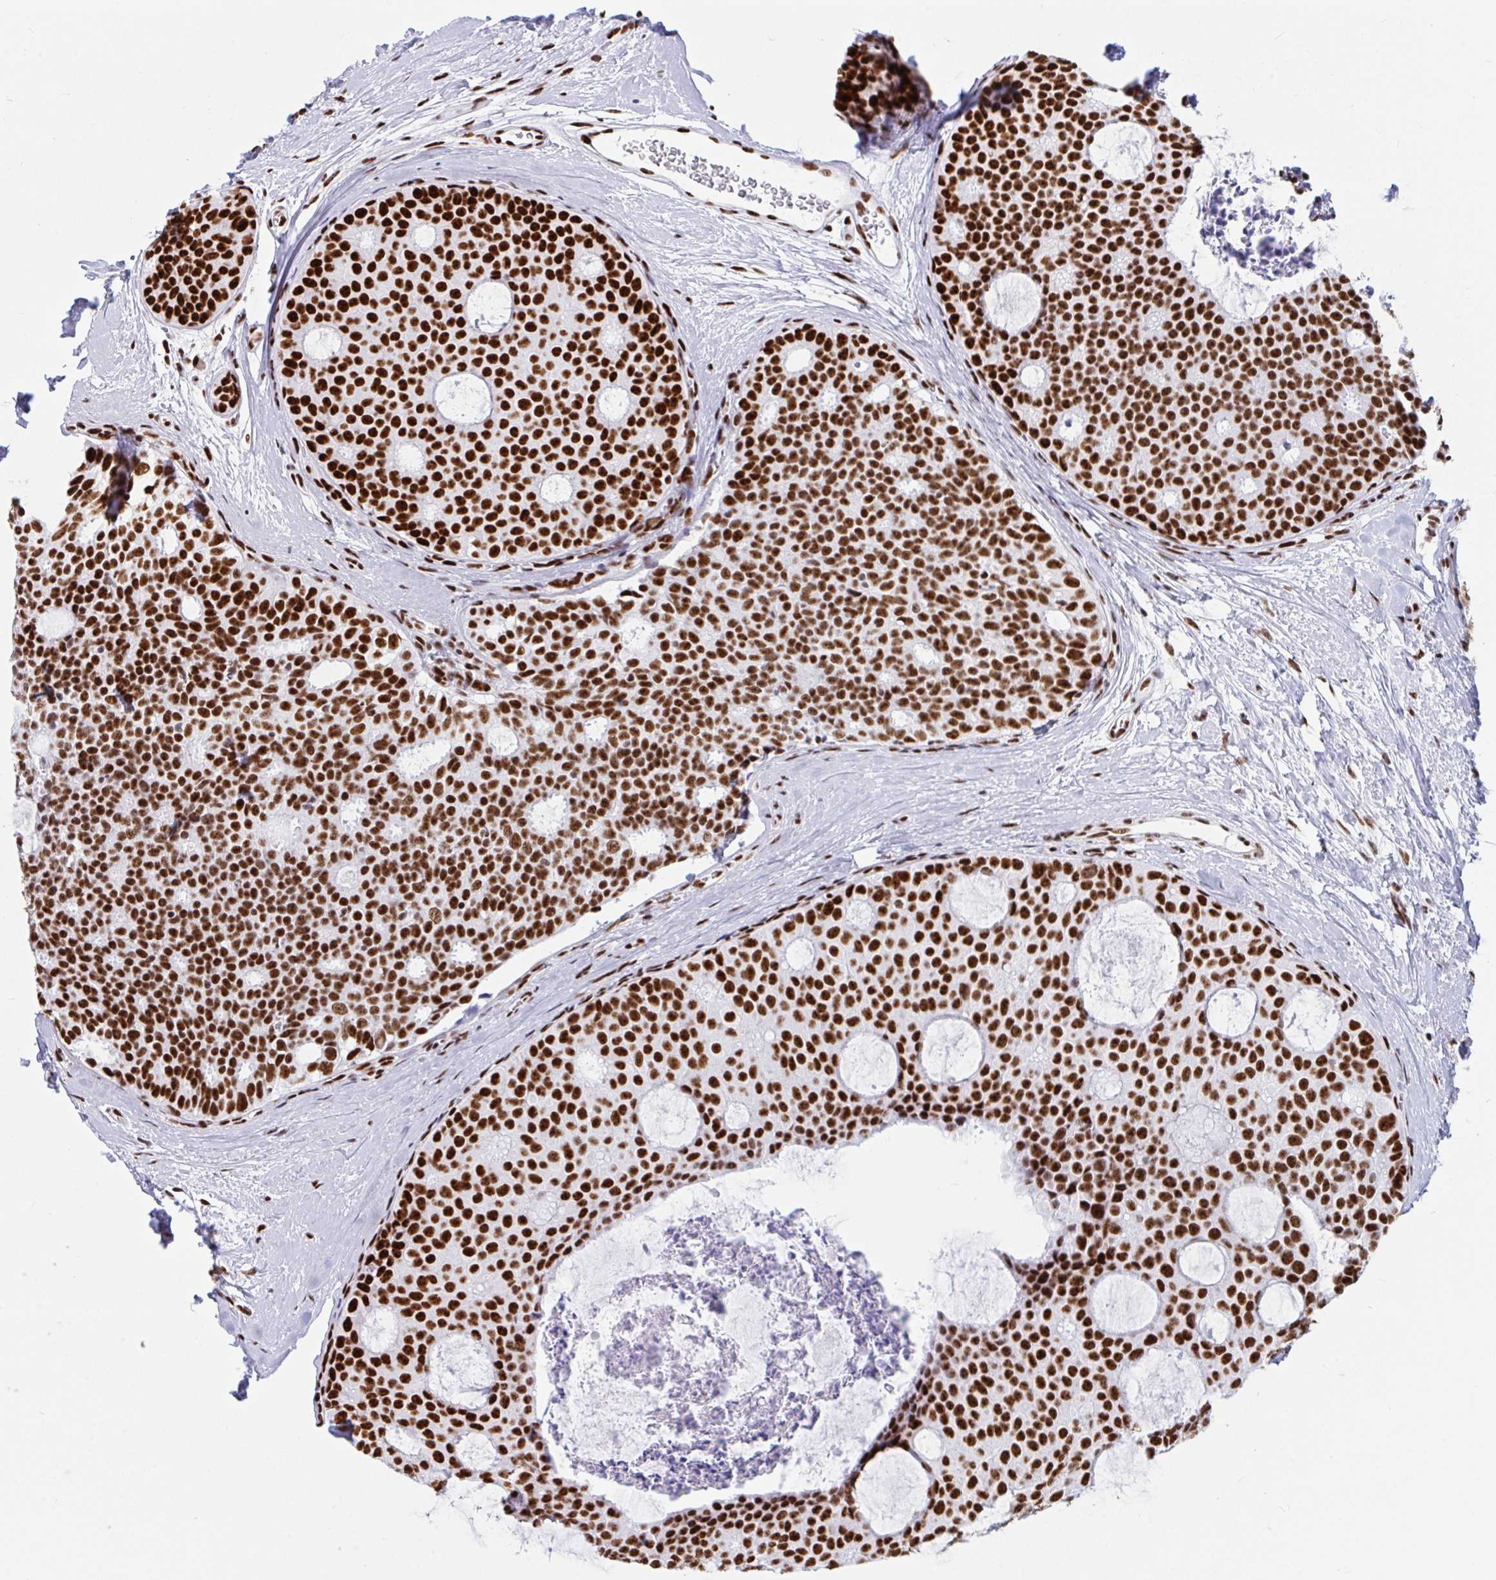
{"staining": {"intensity": "strong", "quantity": "25%-75%", "location": "nuclear"}, "tissue": "breast cancer", "cell_type": "Tumor cells", "image_type": "cancer", "snomed": [{"axis": "morphology", "description": "Duct carcinoma"}, {"axis": "topography", "description": "Breast"}], "caption": "DAB (3,3'-diaminobenzidine) immunohistochemical staining of breast cancer displays strong nuclear protein staining in about 25%-75% of tumor cells.", "gene": "IKZF2", "patient": {"sex": "female", "age": 45}}